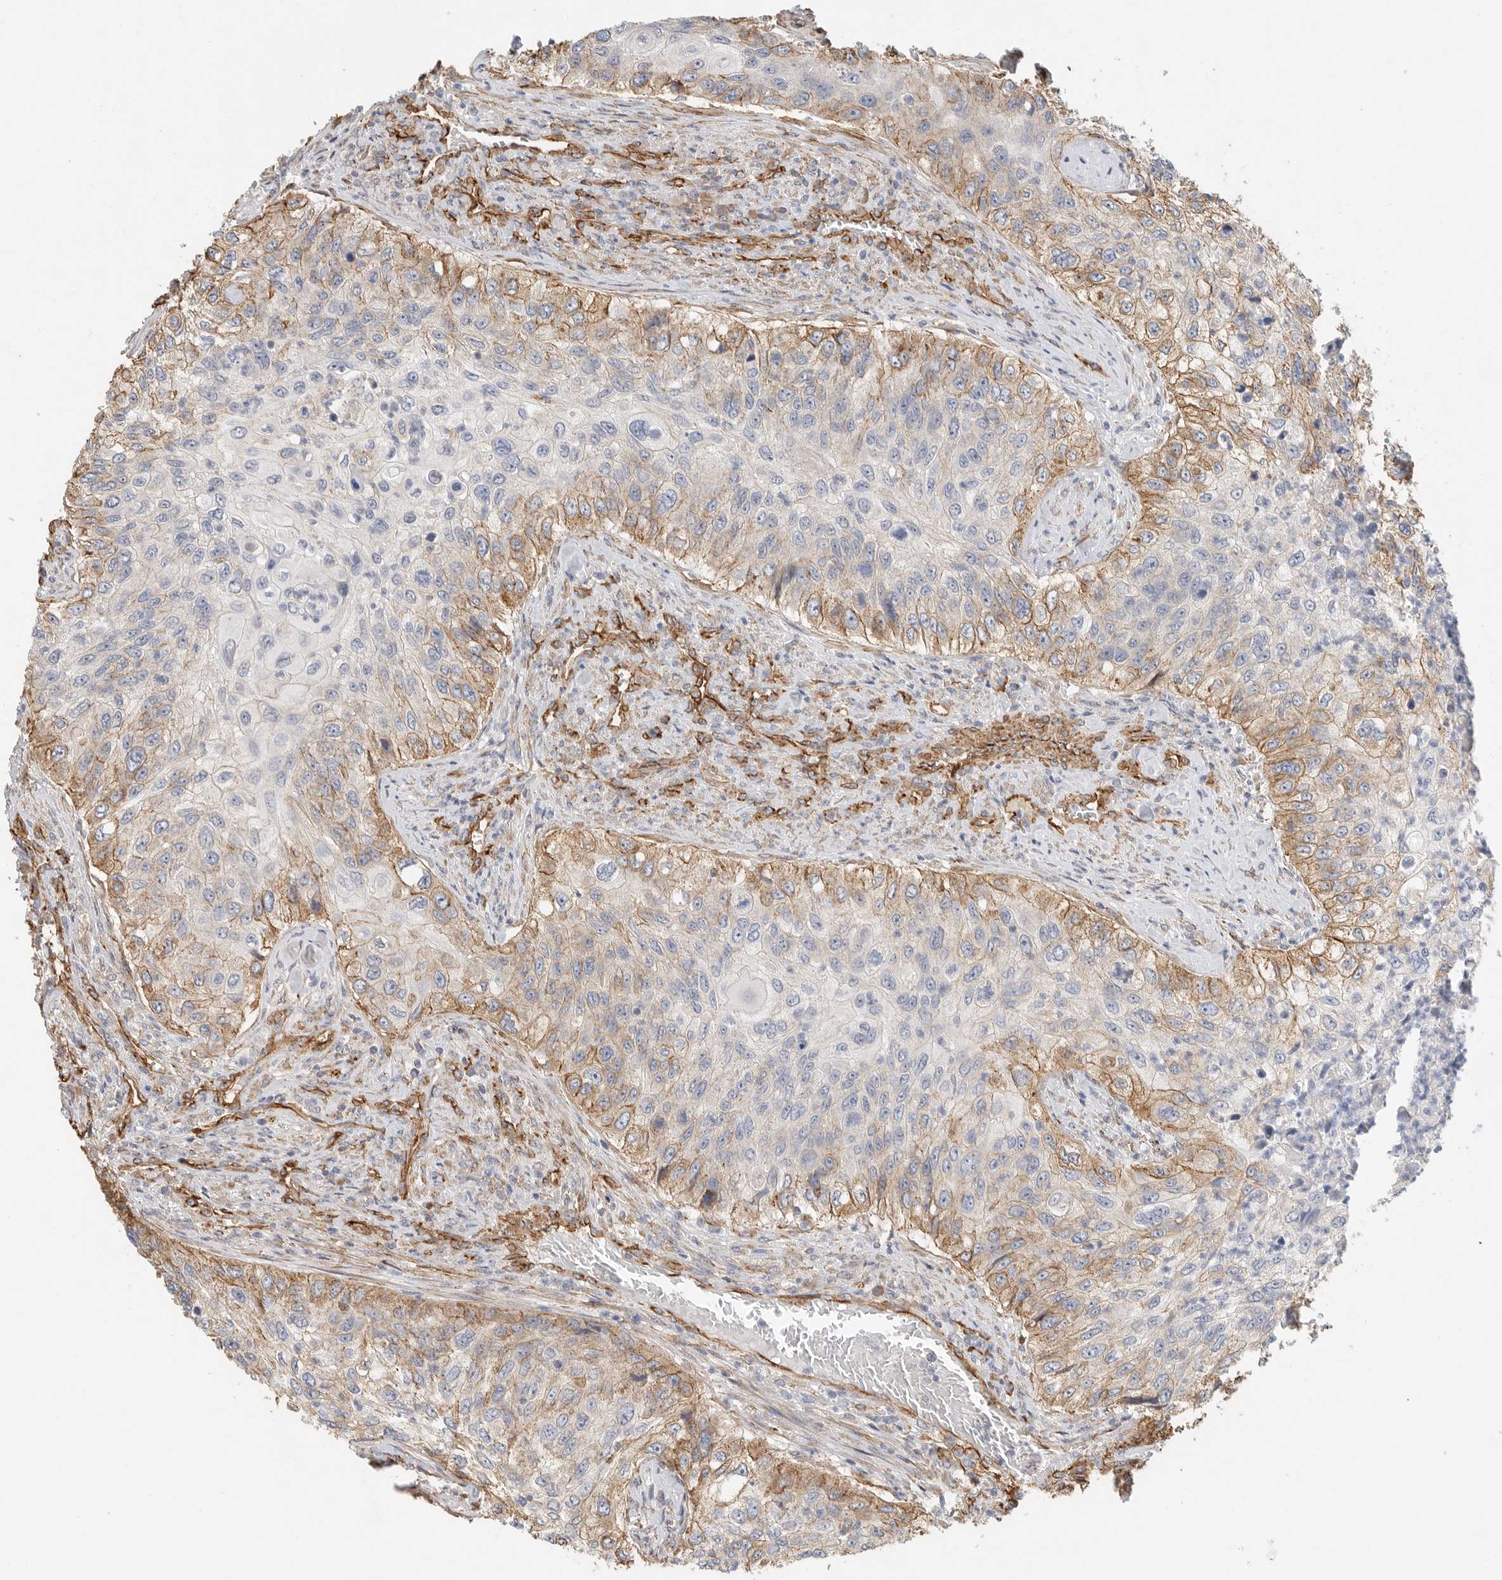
{"staining": {"intensity": "moderate", "quantity": "<25%", "location": "cytoplasmic/membranous"}, "tissue": "urothelial cancer", "cell_type": "Tumor cells", "image_type": "cancer", "snomed": [{"axis": "morphology", "description": "Urothelial carcinoma, High grade"}, {"axis": "topography", "description": "Urinary bladder"}], "caption": "Immunohistochemistry of human urothelial cancer demonstrates low levels of moderate cytoplasmic/membranous staining in about <25% of tumor cells.", "gene": "JMJD4", "patient": {"sex": "female", "age": 60}}